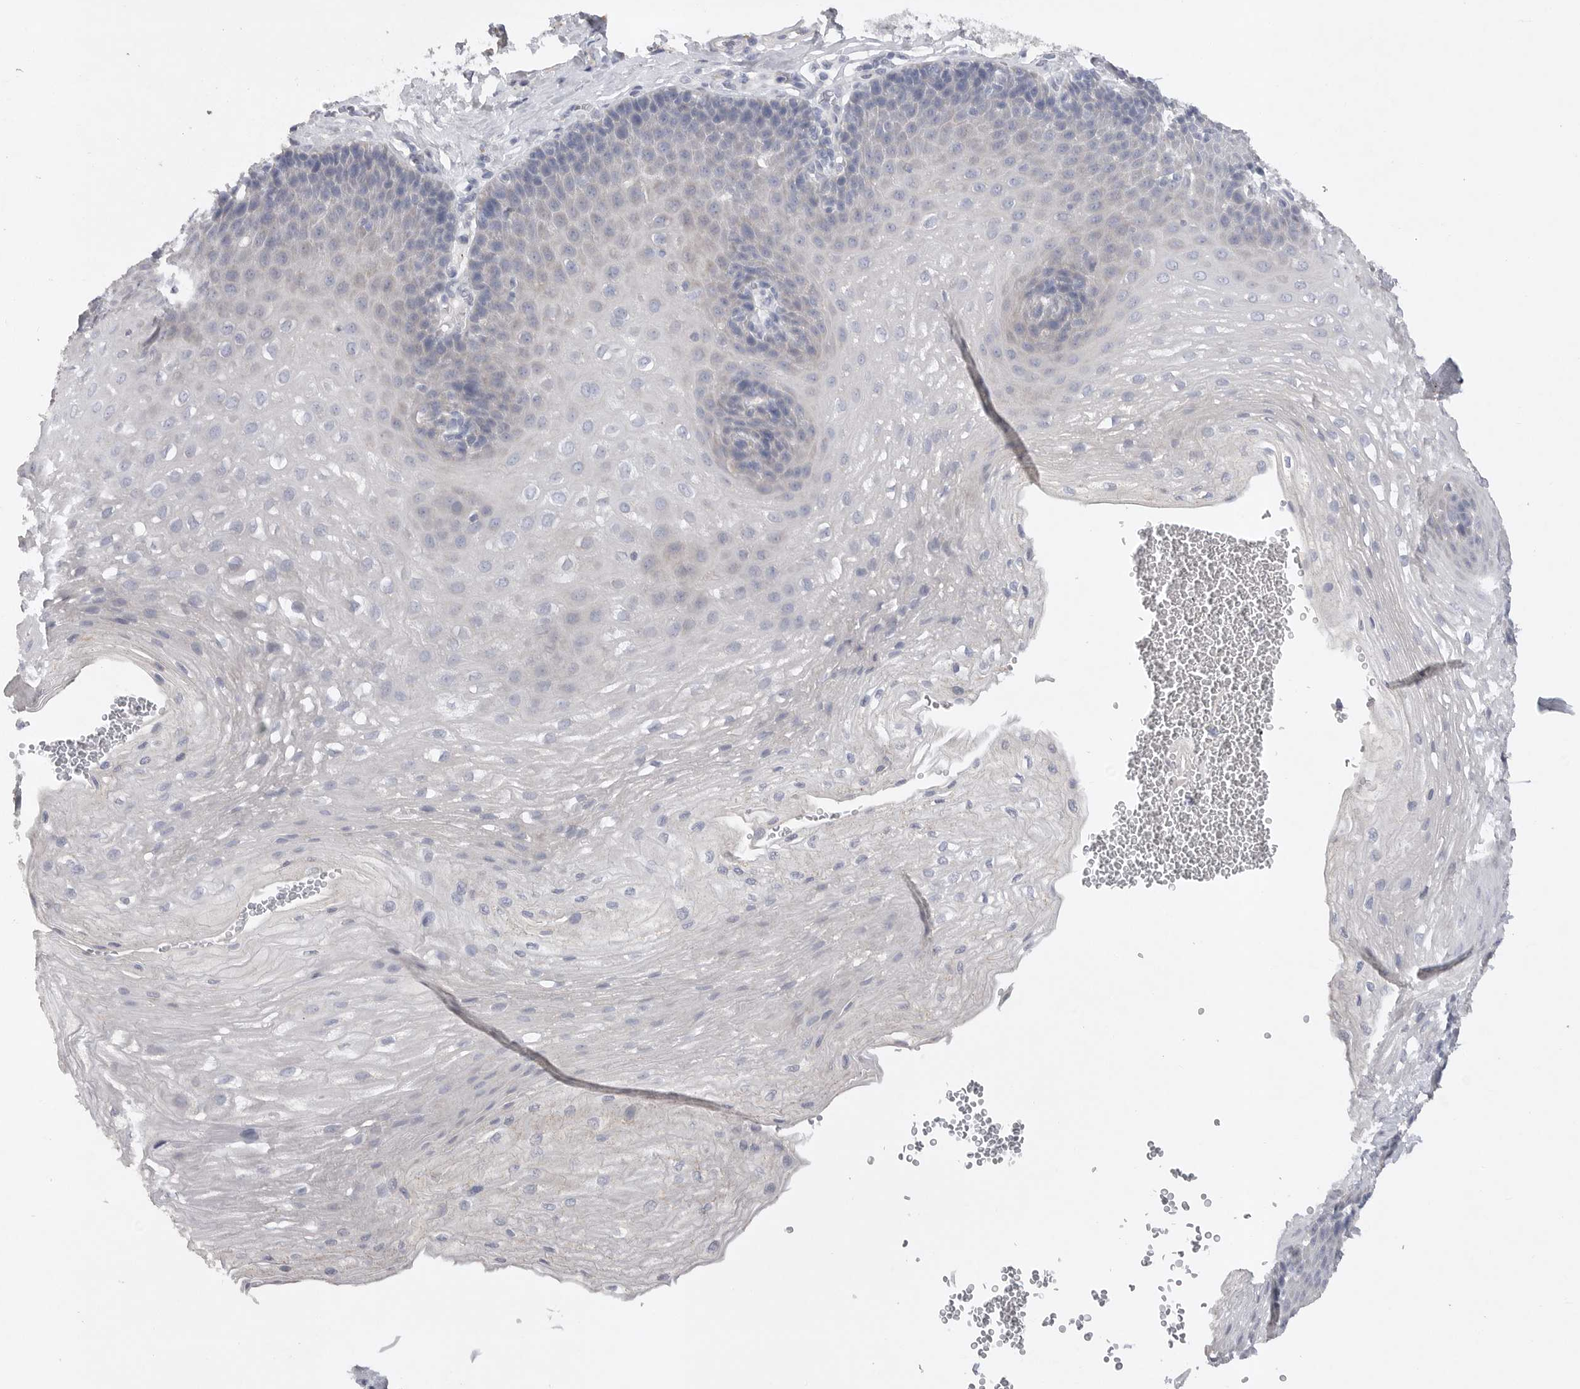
{"staining": {"intensity": "negative", "quantity": "none", "location": "none"}, "tissue": "esophagus", "cell_type": "Squamous epithelial cells", "image_type": "normal", "snomed": [{"axis": "morphology", "description": "Normal tissue, NOS"}, {"axis": "topography", "description": "Esophagus"}], "caption": "Human esophagus stained for a protein using immunohistochemistry shows no staining in squamous epithelial cells.", "gene": "EDEM3", "patient": {"sex": "female", "age": 66}}